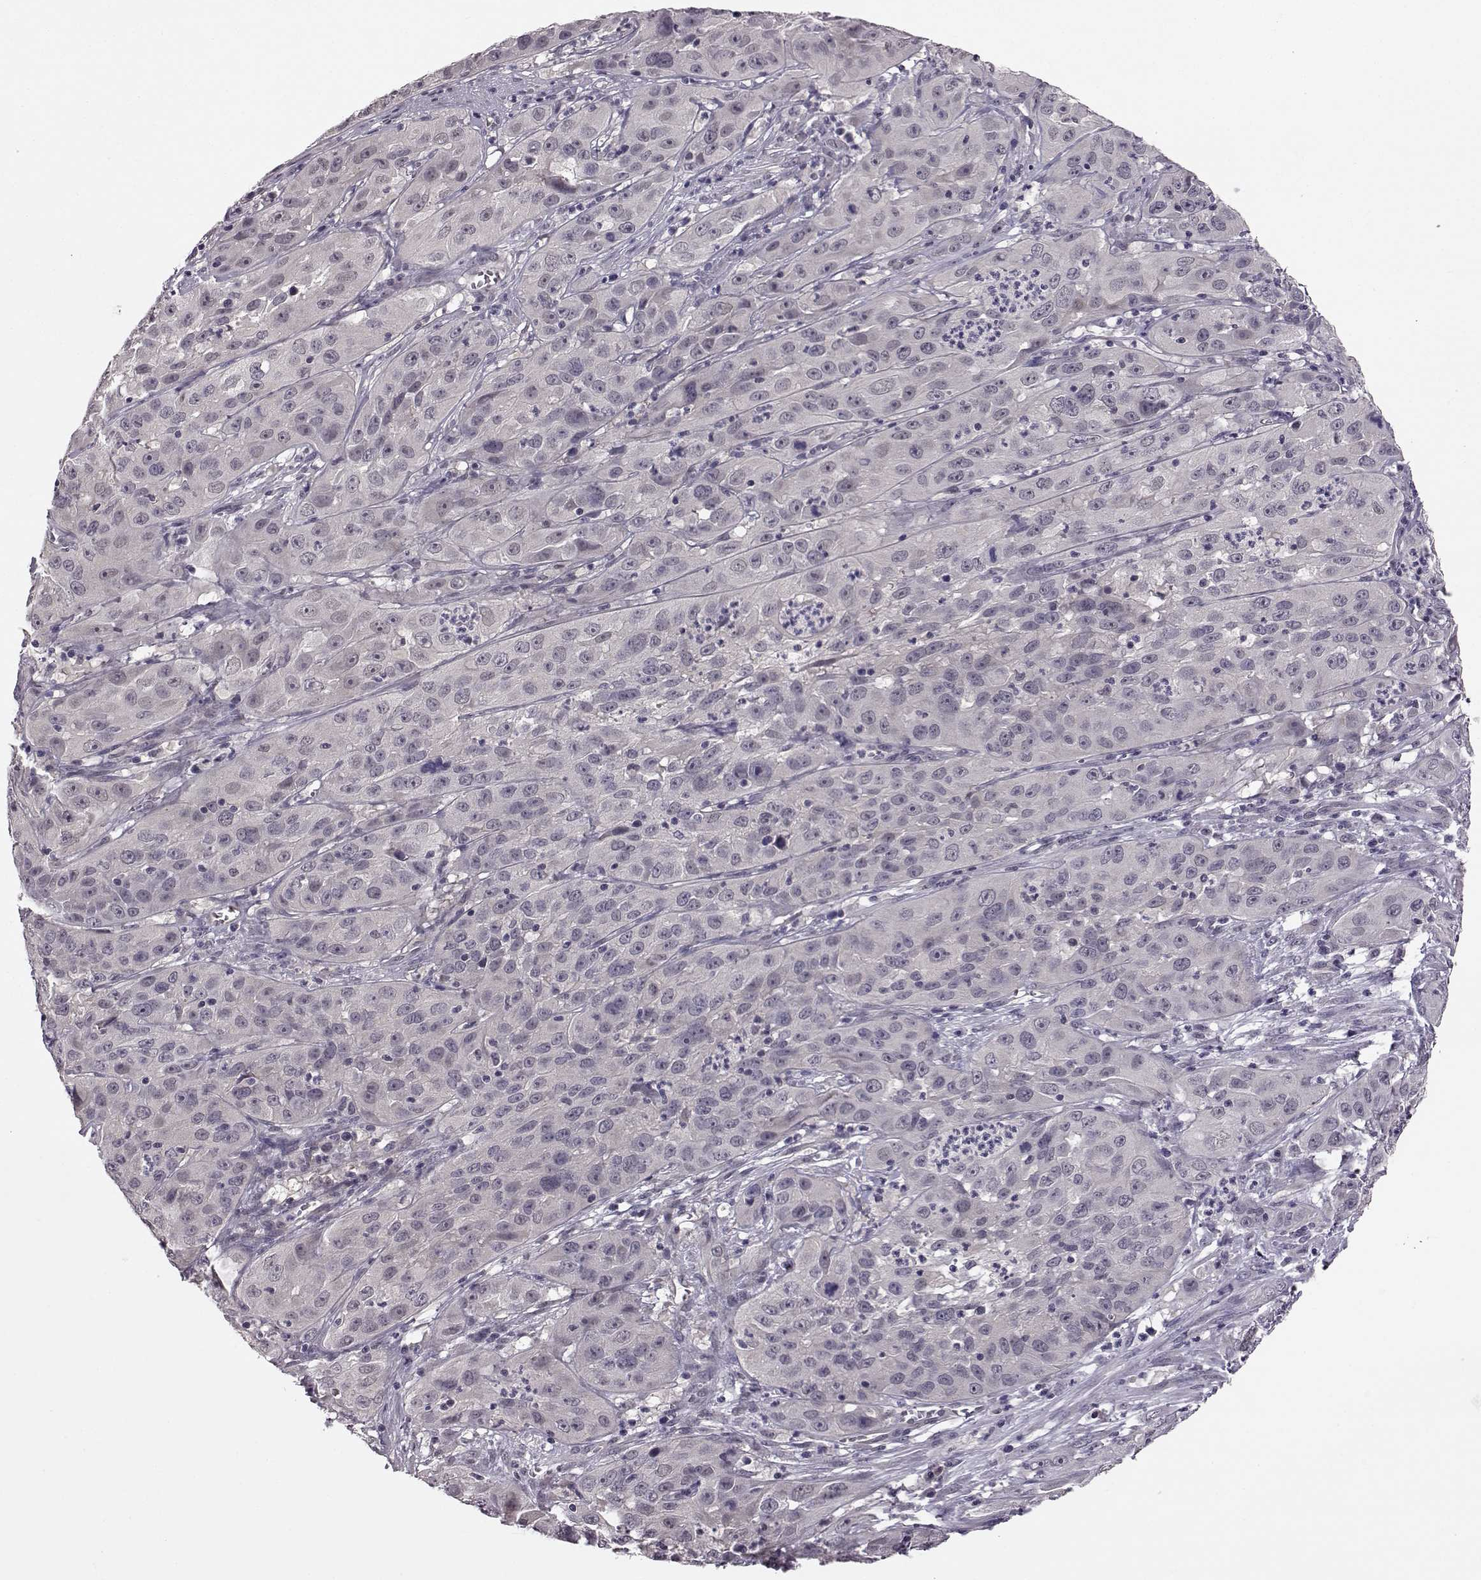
{"staining": {"intensity": "negative", "quantity": "none", "location": "none"}, "tissue": "cervical cancer", "cell_type": "Tumor cells", "image_type": "cancer", "snomed": [{"axis": "morphology", "description": "Squamous cell carcinoma, NOS"}, {"axis": "topography", "description": "Cervix"}], "caption": "Protein analysis of cervical cancer demonstrates no significant expression in tumor cells. (DAB immunohistochemistry (IHC), high magnification).", "gene": "C10orf62", "patient": {"sex": "female", "age": 32}}